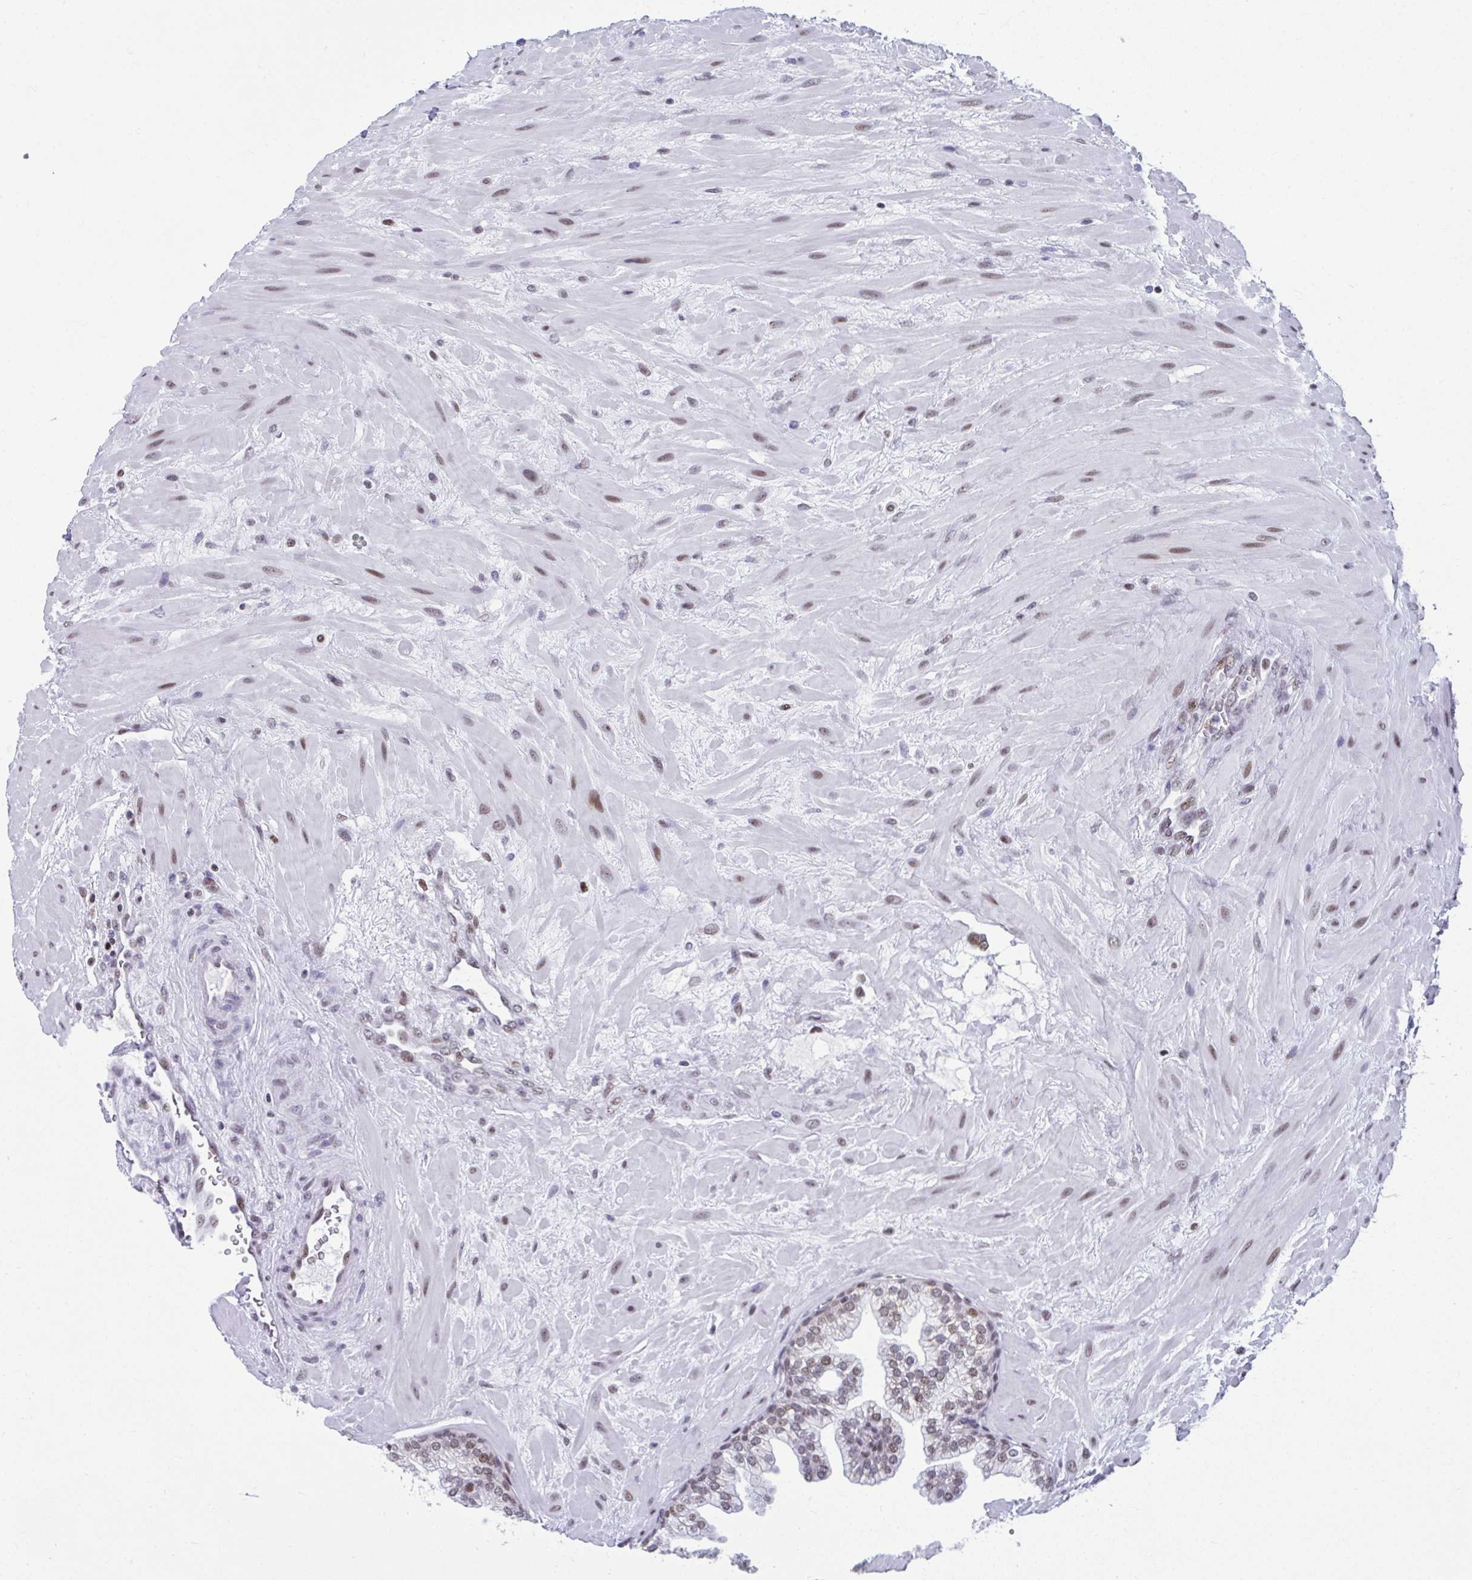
{"staining": {"intensity": "moderate", "quantity": "25%-75%", "location": "nuclear"}, "tissue": "prostate", "cell_type": "Glandular cells", "image_type": "normal", "snomed": [{"axis": "morphology", "description": "Normal tissue, NOS"}, {"axis": "topography", "description": "Prostate"}, {"axis": "topography", "description": "Peripheral nerve tissue"}], "caption": "A high-resolution micrograph shows IHC staining of normal prostate, which demonstrates moderate nuclear expression in about 25%-75% of glandular cells.", "gene": "SLC35C2", "patient": {"sex": "male", "age": 61}}